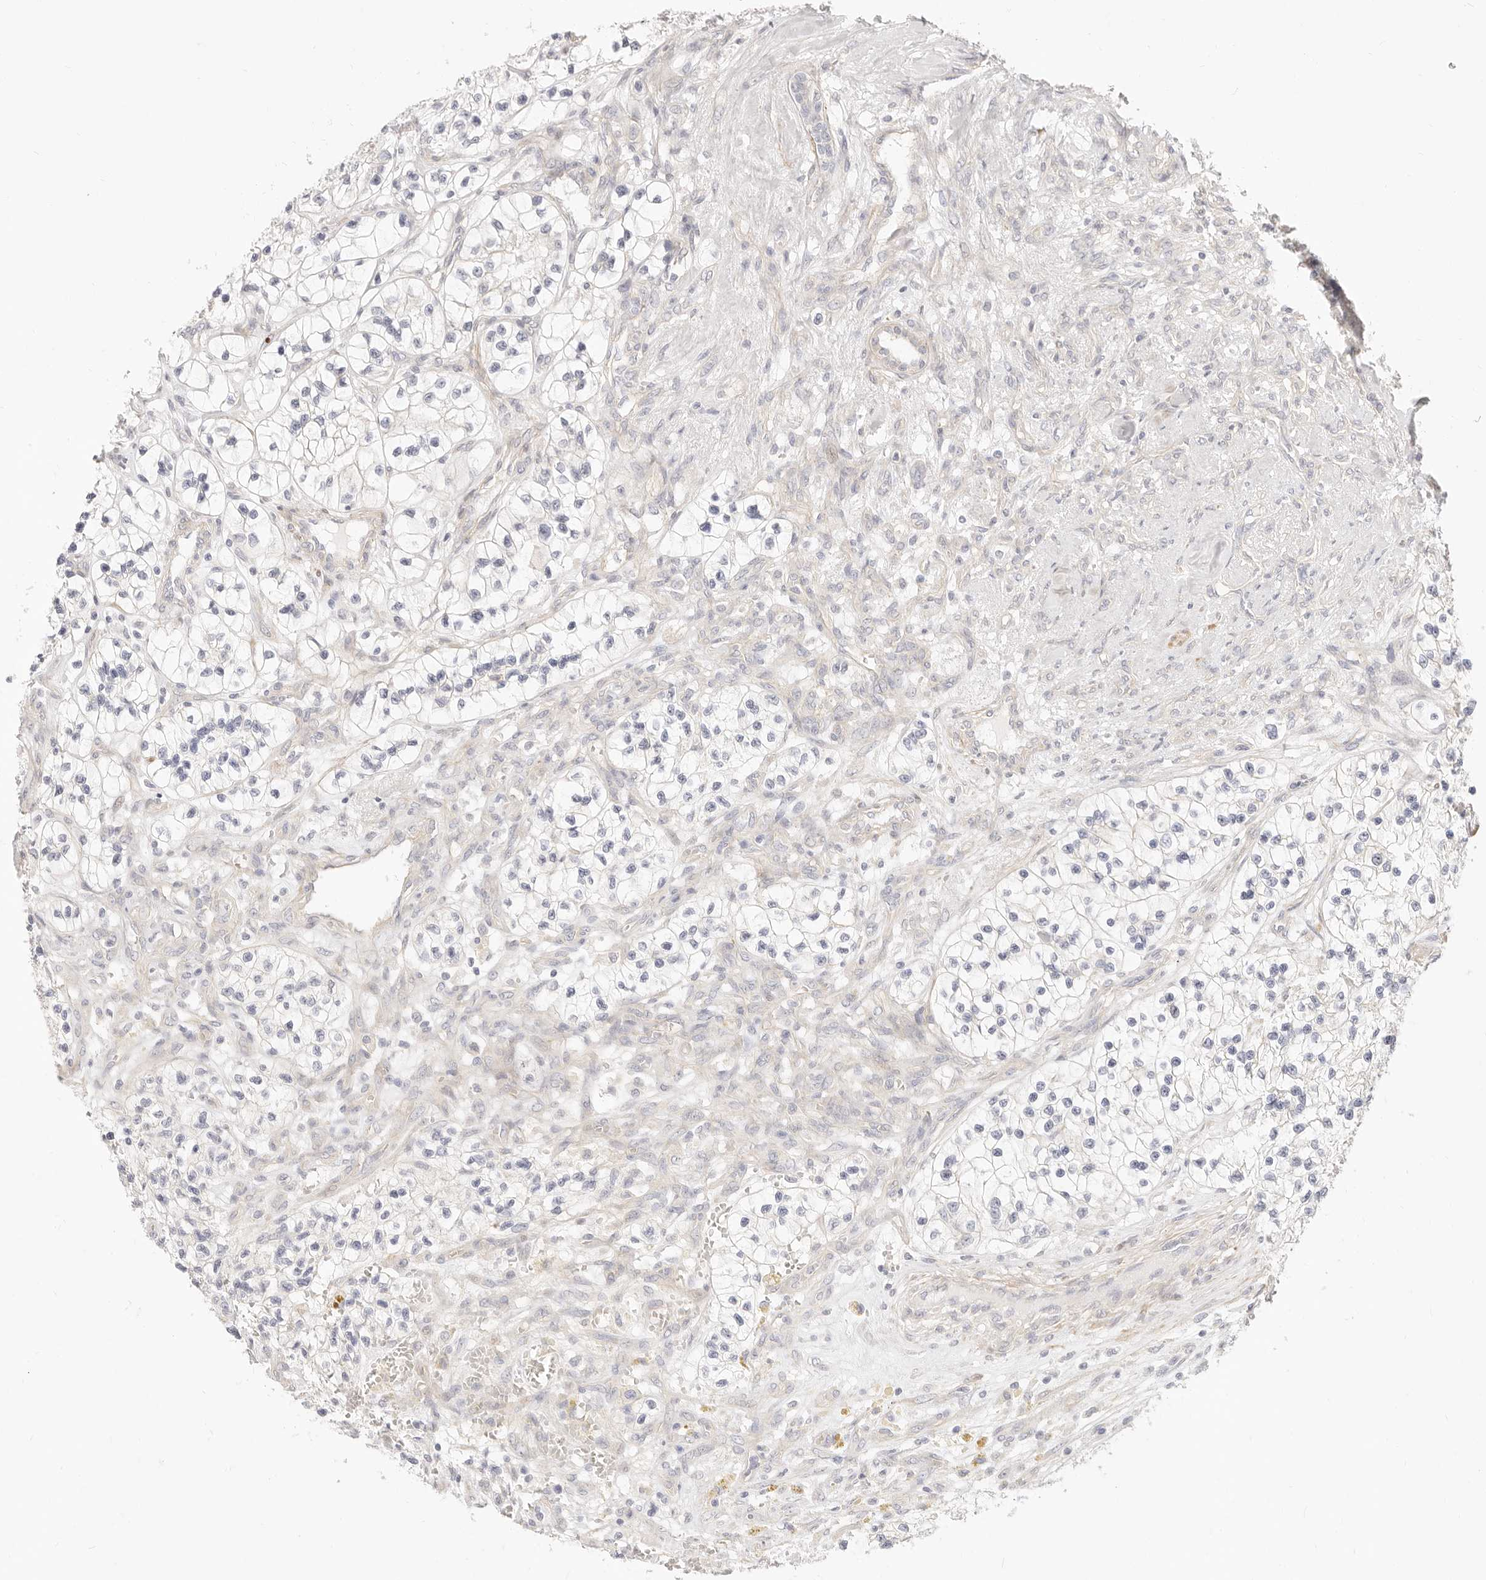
{"staining": {"intensity": "negative", "quantity": "none", "location": "none"}, "tissue": "renal cancer", "cell_type": "Tumor cells", "image_type": "cancer", "snomed": [{"axis": "morphology", "description": "Adenocarcinoma, NOS"}, {"axis": "topography", "description": "Kidney"}], "caption": "The immunohistochemistry (IHC) histopathology image has no significant expression in tumor cells of renal adenocarcinoma tissue.", "gene": "UBXN10", "patient": {"sex": "female", "age": 57}}